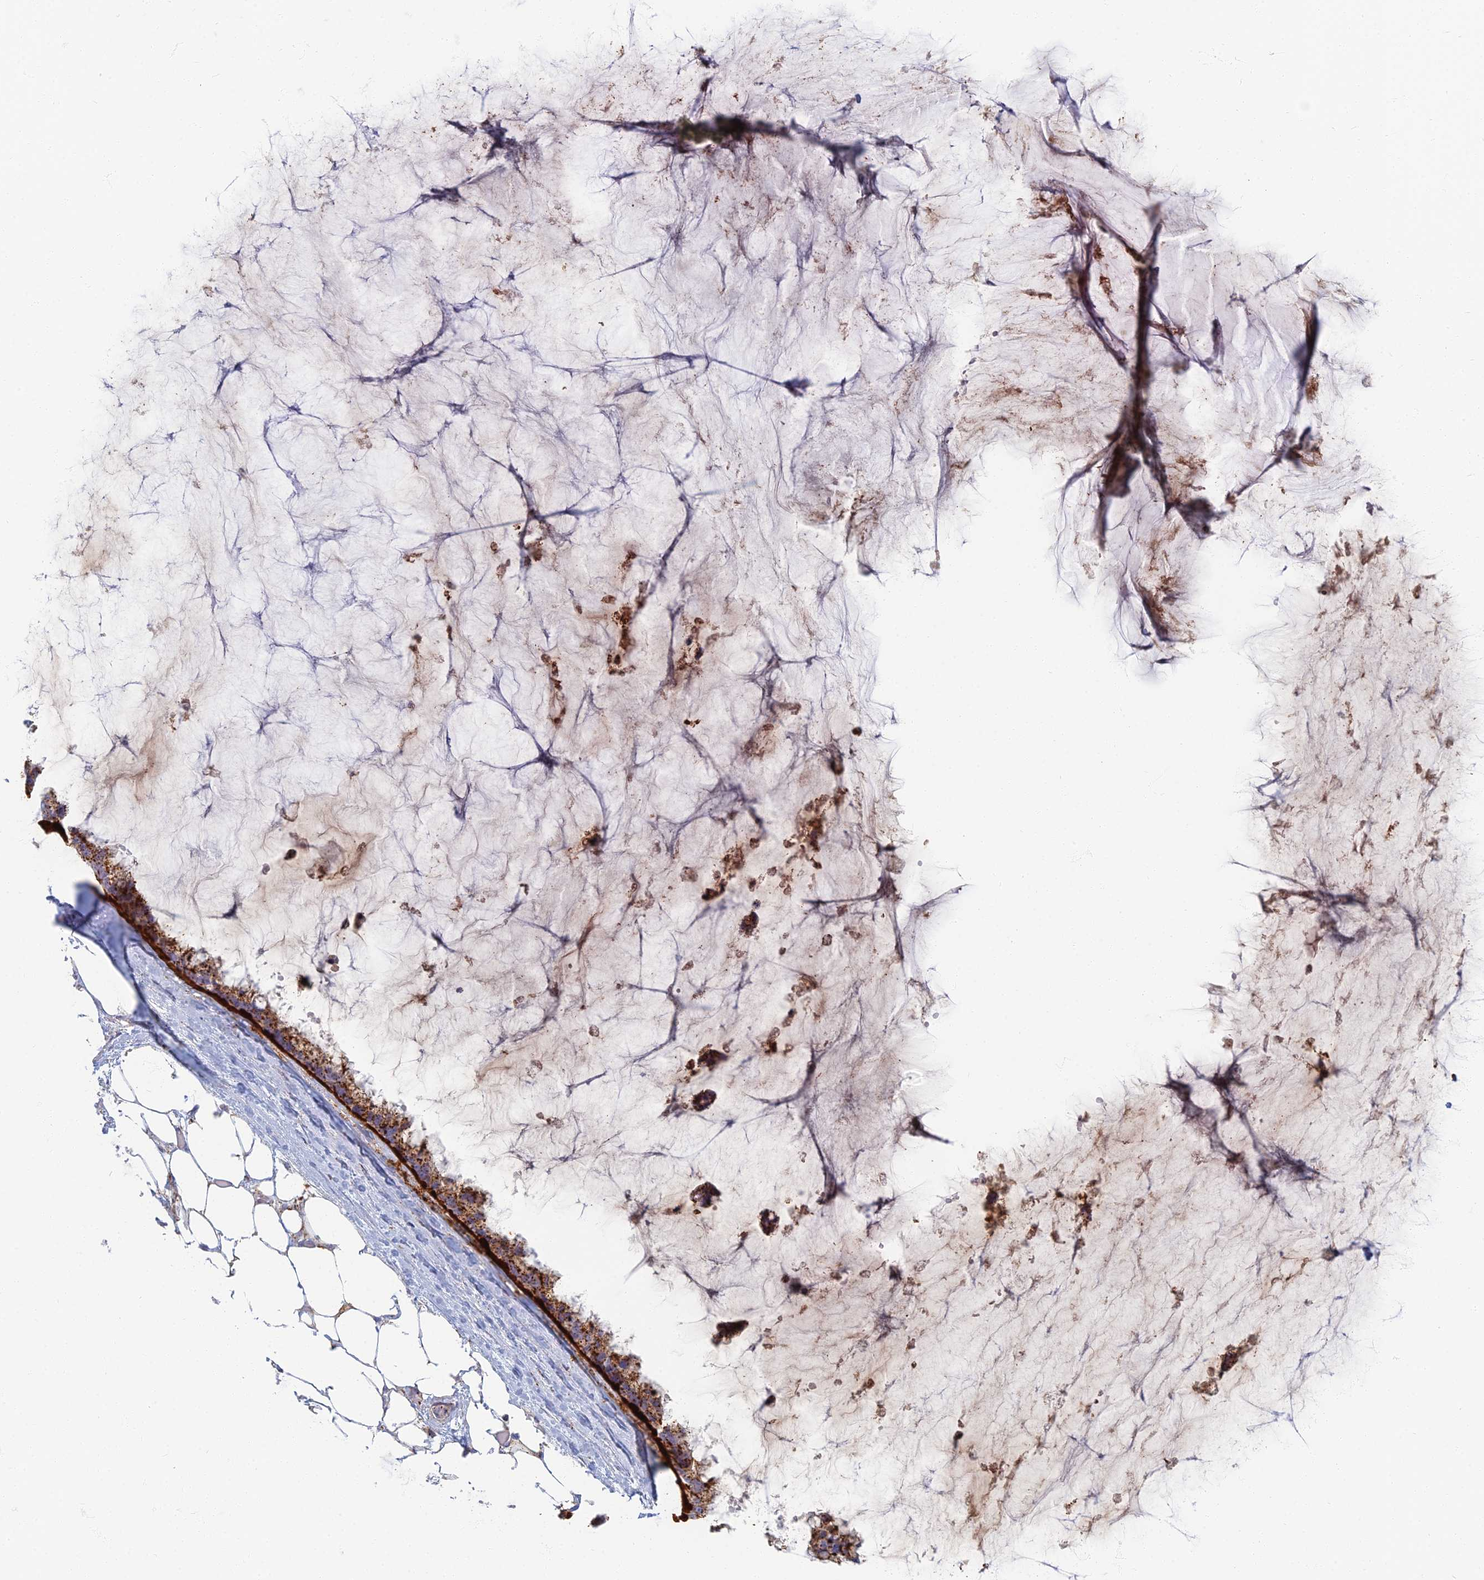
{"staining": {"intensity": "strong", "quantity": ">75%", "location": "cytoplasmic/membranous"}, "tissue": "ovarian cancer", "cell_type": "Tumor cells", "image_type": "cancer", "snomed": [{"axis": "morphology", "description": "Cystadenocarcinoma, mucinous, NOS"}, {"axis": "topography", "description": "Ovary"}], "caption": "This is an image of immunohistochemistry (IHC) staining of mucinous cystadenocarcinoma (ovarian), which shows strong expression in the cytoplasmic/membranous of tumor cells.", "gene": "CHMP4B", "patient": {"sex": "female", "age": 39}}